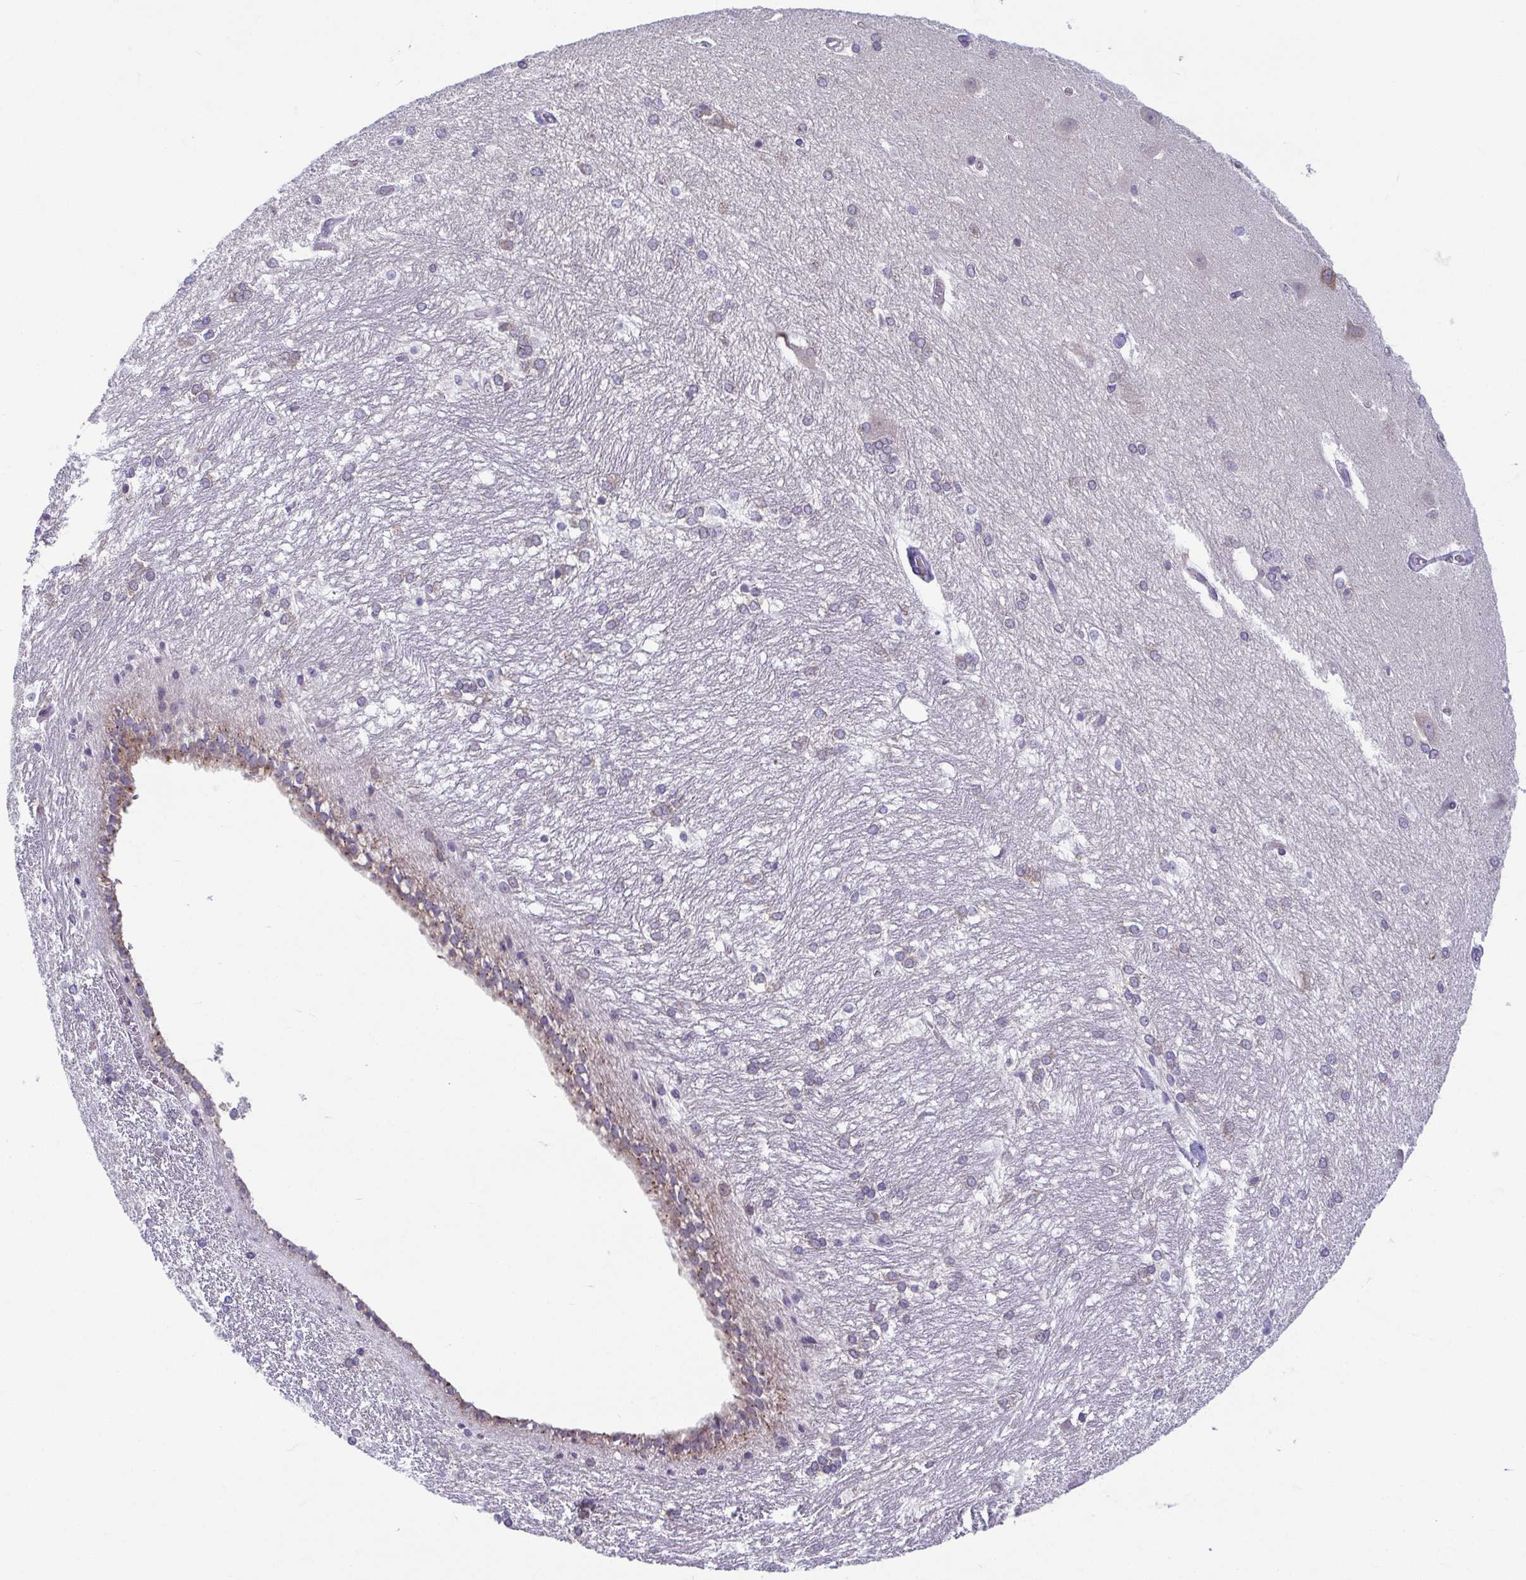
{"staining": {"intensity": "moderate", "quantity": "<25%", "location": "cytoplasmic/membranous"}, "tissue": "hippocampus", "cell_type": "Glial cells", "image_type": "normal", "snomed": [{"axis": "morphology", "description": "Normal tissue, NOS"}, {"axis": "topography", "description": "Cerebral cortex"}, {"axis": "topography", "description": "Hippocampus"}], "caption": "IHC photomicrograph of unremarkable human hippocampus stained for a protein (brown), which shows low levels of moderate cytoplasmic/membranous expression in approximately <25% of glial cells.", "gene": "TMEM108", "patient": {"sex": "female", "age": 19}}